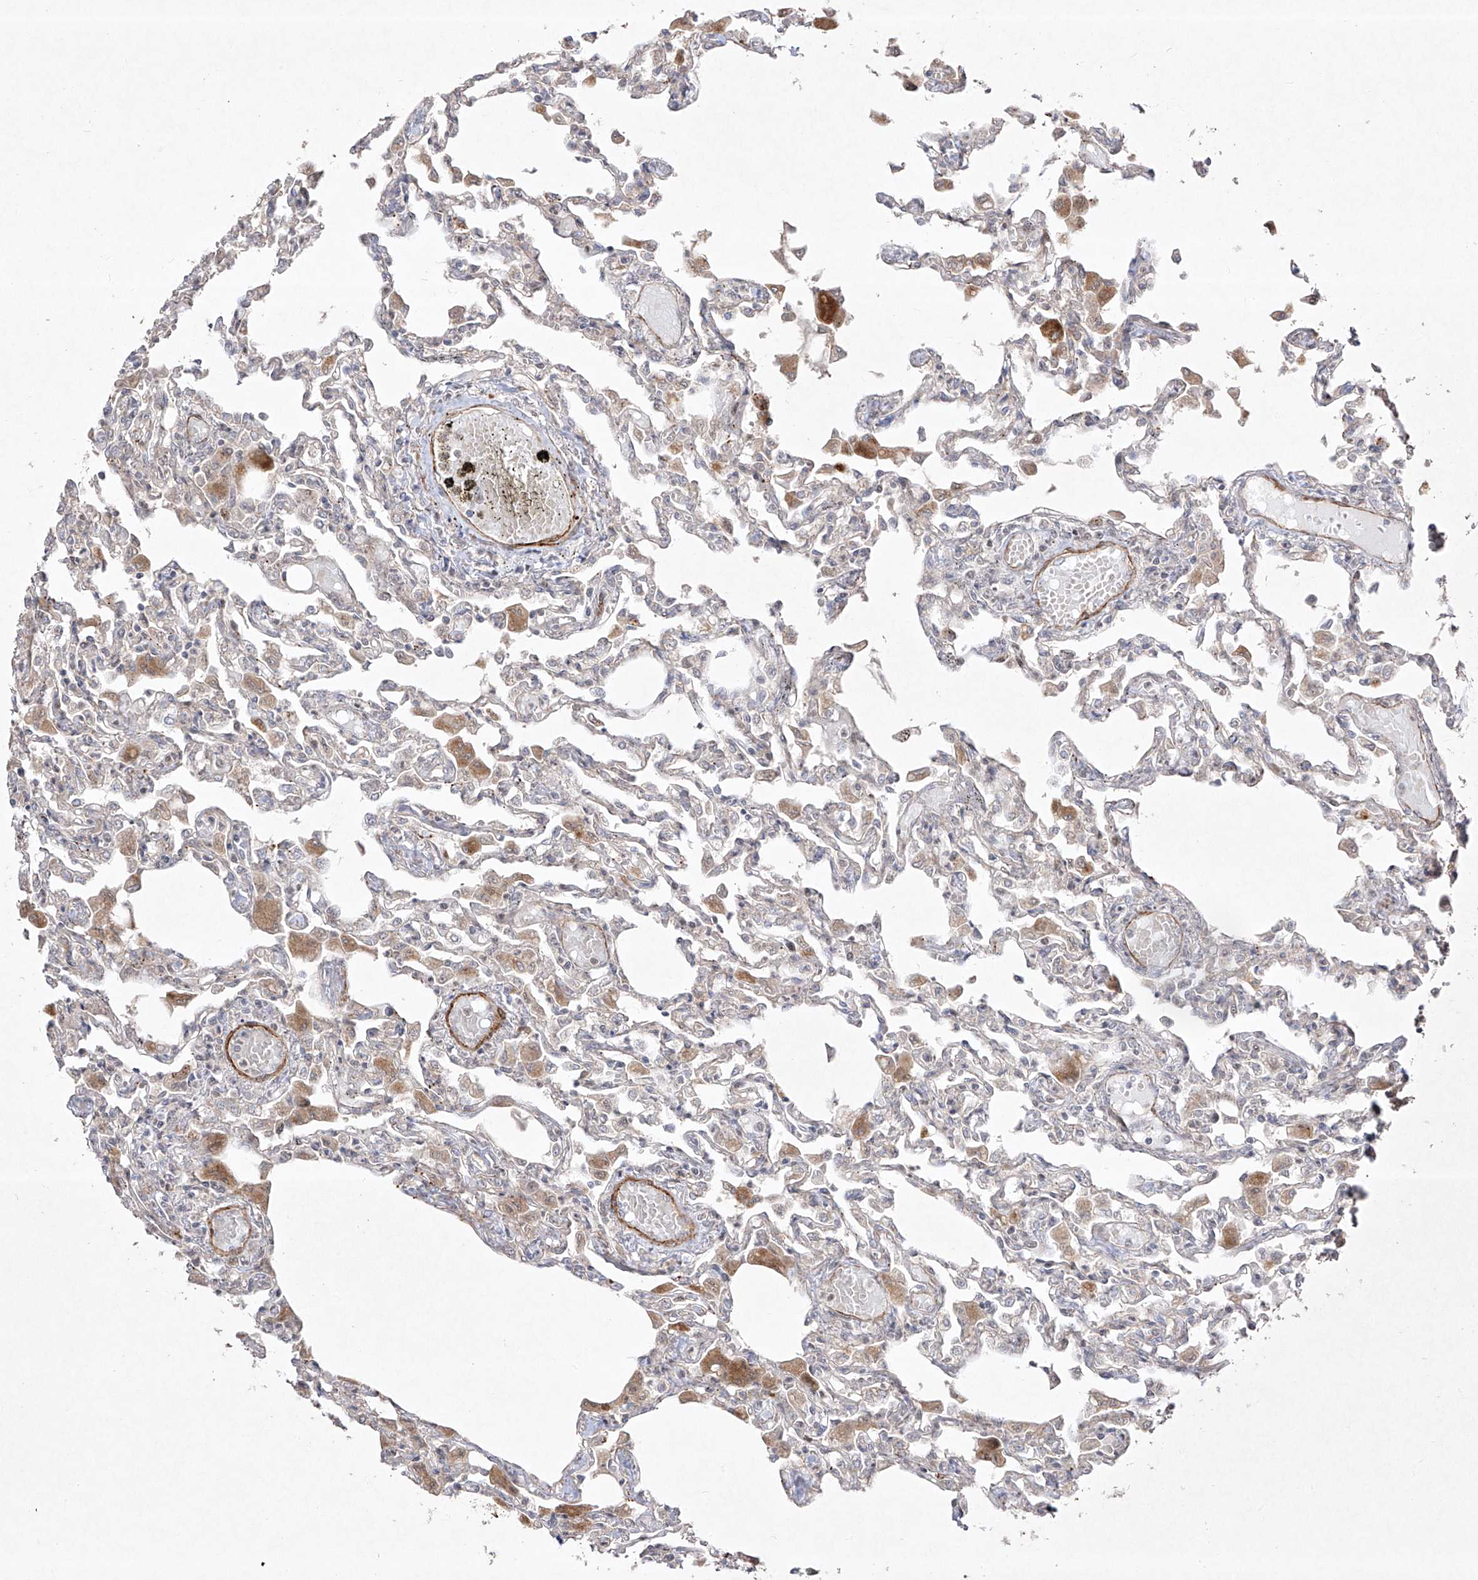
{"staining": {"intensity": "weak", "quantity": "<25%", "location": "cytoplasmic/membranous"}, "tissue": "lung", "cell_type": "Alveolar cells", "image_type": "normal", "snomed": [{"axis": "morphology", "description": "Normal tissue, NOS"}, {"axis": "topography", "description": "Bronchus"}, {"axis": "topography", "description": "Lung"}], "caption": "Lung was stained to show a protein in brown. There is no significant staining in alveolar cells. (Immunohistochemistry (ihc), brightfield microscopy, high magnification).", "gene": "KDM1B", "patient": {"sex": "female", "age": 49}}